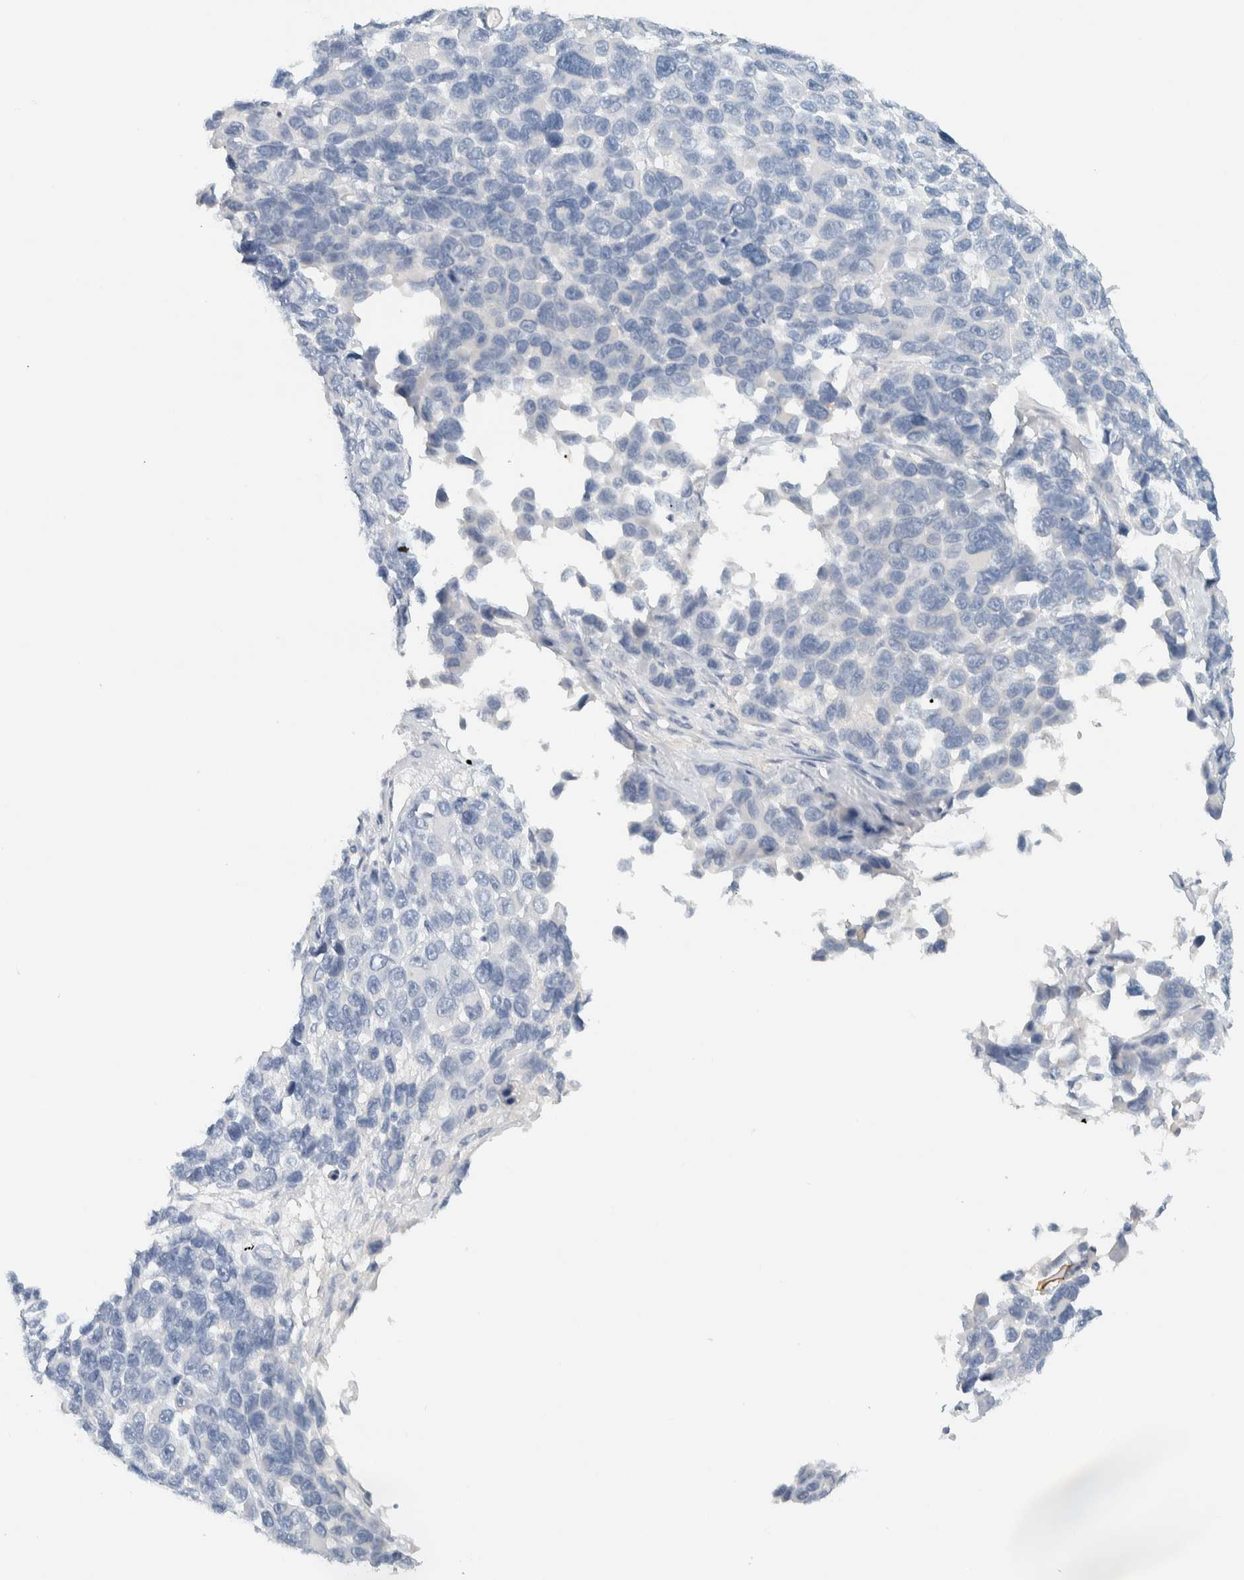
{"staining": {"intensity": "negative", "quantity": "none", "location": "none"}, "tissue": "melanoma", "cell_type": "Tumor cells", "image_type": "cancer", "snomed": [{"axis": "morphology", "description": "Malignant melanoma, NOS"}, {"axis": "topography", "description": "Skin"}], "caption": "DAB immunohistochemical staining of human melanoma displays no significant expression in tumor cells. Nuclei are stained in blue.", "gene": "ALOX12B", "patient": {"sex": "male", "age": 53}}